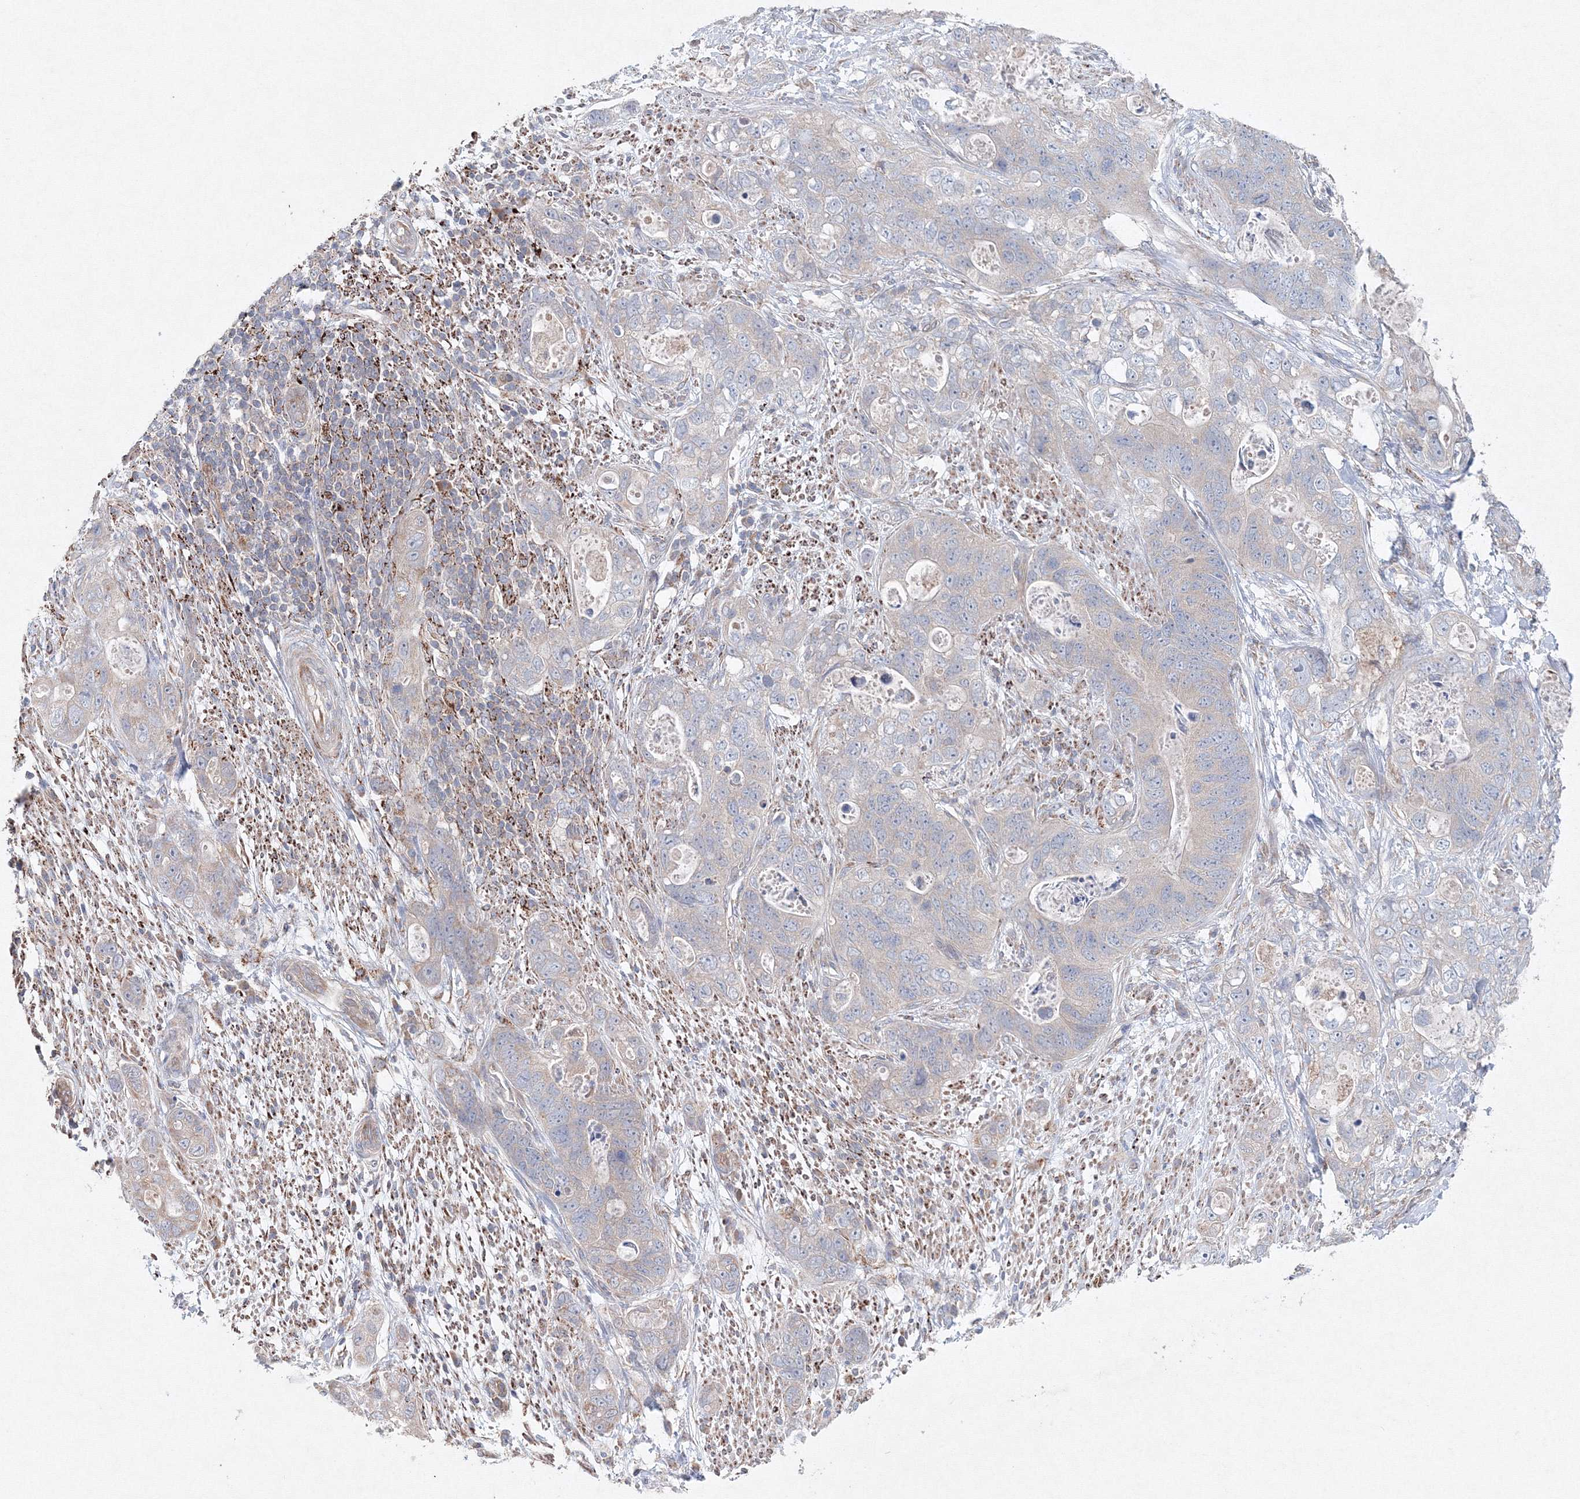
{"staining": {"intensity": "negative", "quantity": "none", "location": "none"}, "tissue": "stomach cancer", "cell_type": "Tumor cells", "image_type": "cancer", "snomed": [{"axis": "morphology", "description": "Adenocarcinoma, NOS"}, {"axis": "topography", "description": "Stomach"}], "caption": "Stomach cancer (adenocarcinoma) stained for a protein using immunohistochemistry (IHC) reveals no staining tumor cells.", "gene": "WDR49", "patient": {"sex": "female", "age": 89}}